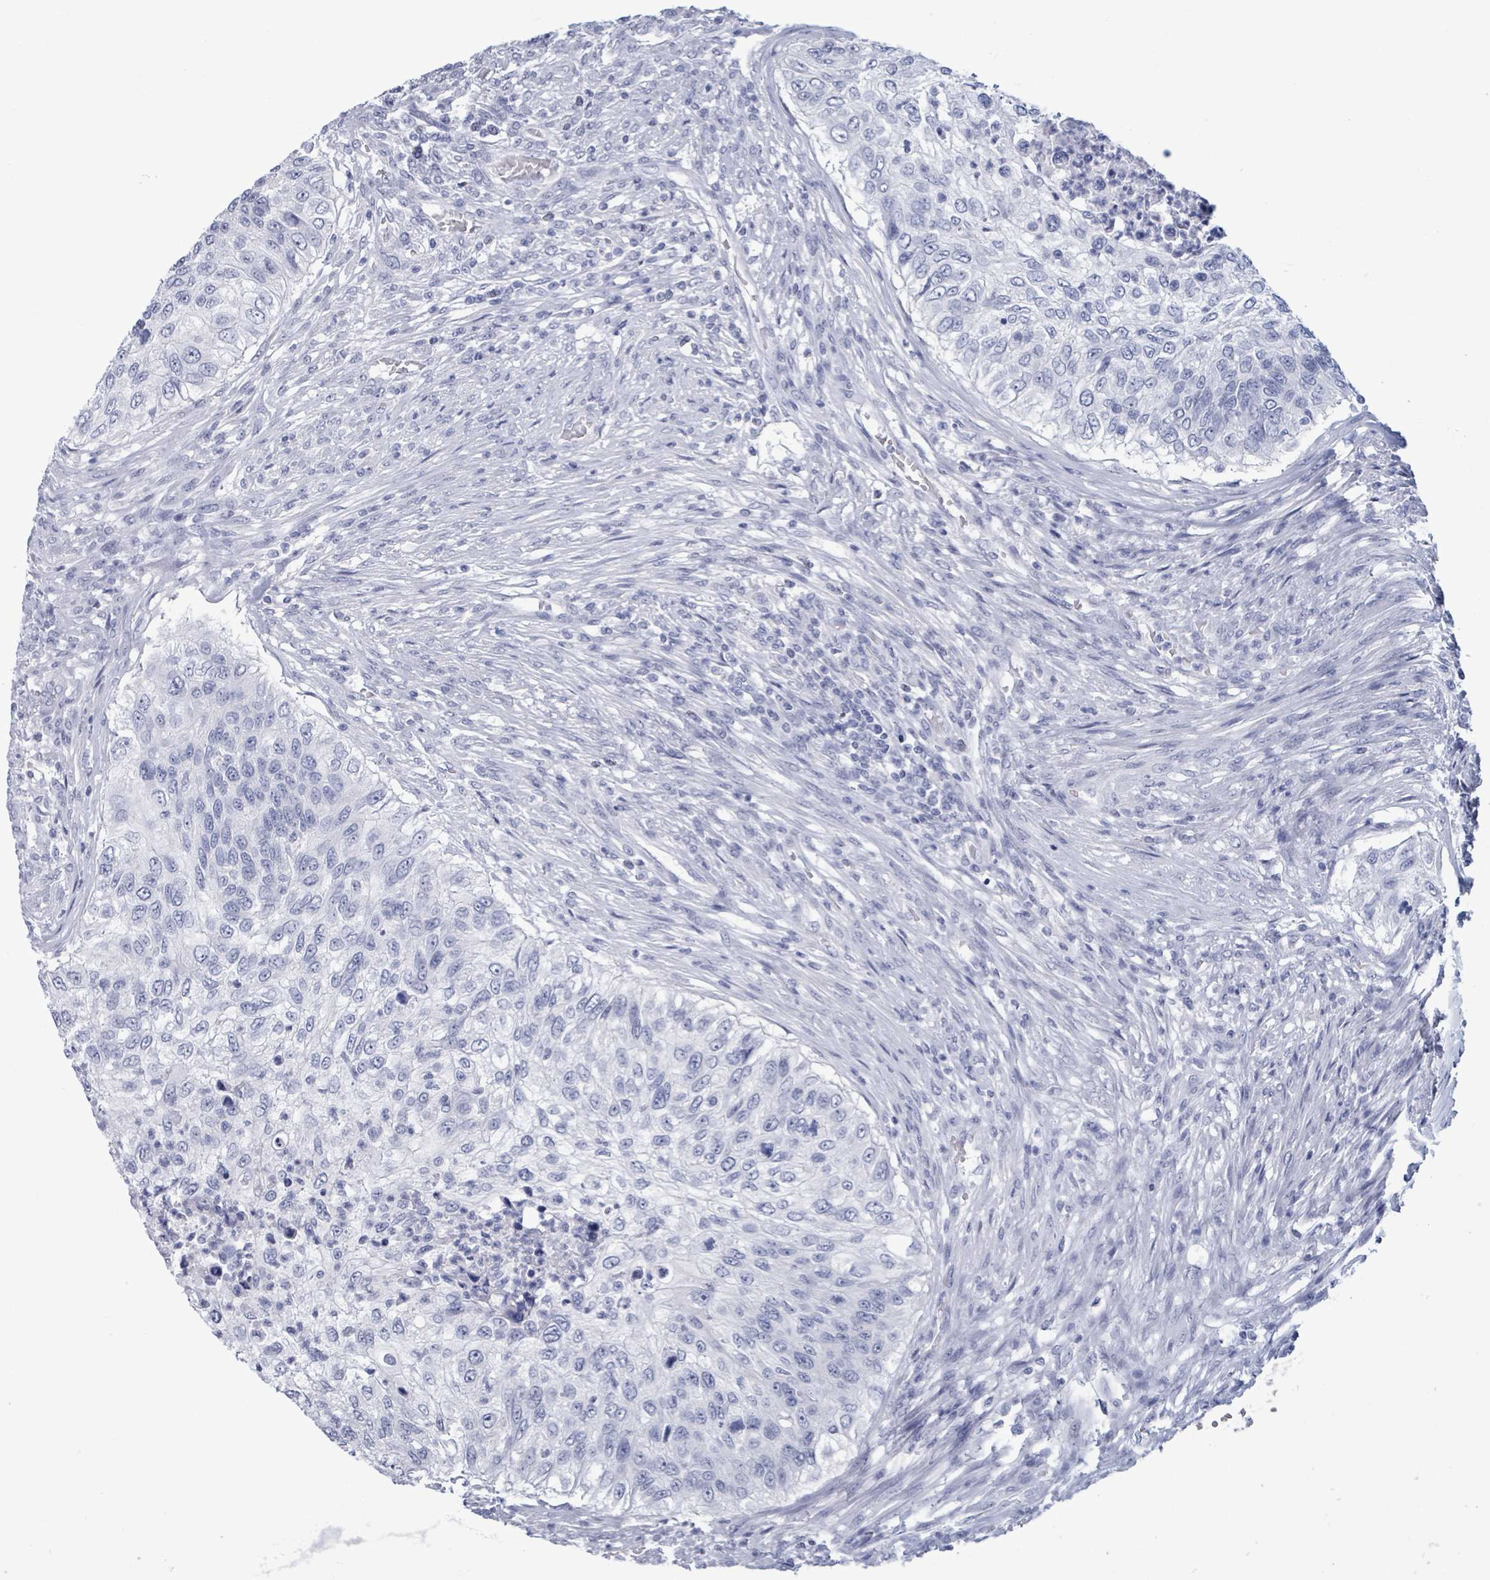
{"staining": {"intensity": "negative", "quantity": "none", "location": "none"}, "tissue": "urothelial cancer", "cell_type": "Tumor cells", "image_type": "cancer", "snomed": [{"axis": "morphology", "description": "Urothelial carcinoma, High grade"}, {"axis": "topography", "description": "Urinary bladder"}], "caption": "This histopathology image is of urothelial carcinoma (high-grade) stained with immunohistochemistry to label a protein in brown with the nuclei are counter-stained blue. There is no positivity in tumor cells. (IHC, brightfield microscopy, high magnification).", "gene": "NKX2-1", "patient": {"sex": "female", "age": 60}}